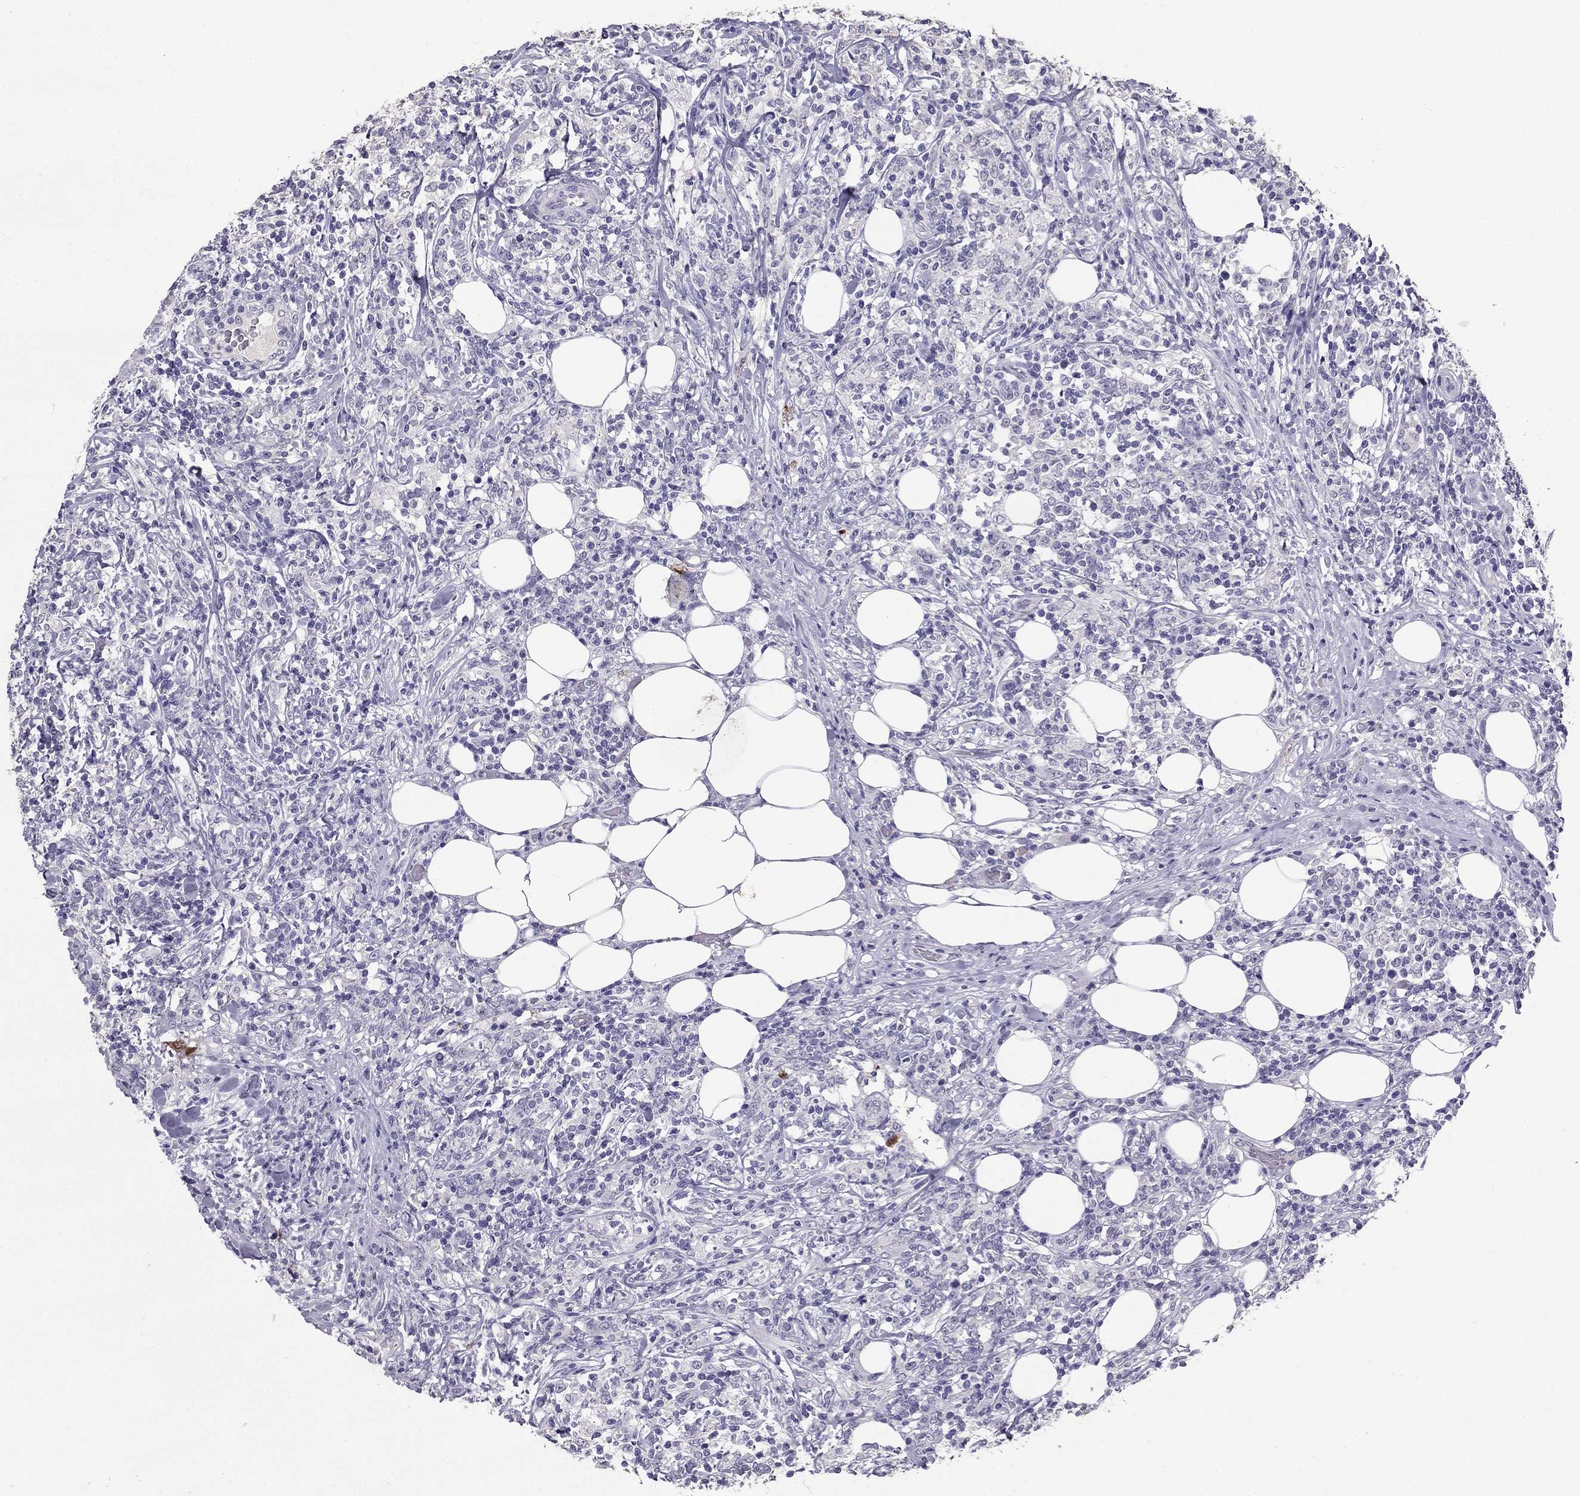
{"staining": {"intensity": "negative", "quantity": "none", "location": "none"}, "tissue": "lymphoma", "cell_type": "Tumor cells", "image_type": "cancer", "snomed": [{"axis": "morphology", "description": "Malignant lymphoma, non-Hodgkin's type, High grade"}, {"axis": "topography", "description": "Lymph node"}], "caption": "This is a histopathology image of immunohistochemistry staining of high-grade malignant lymphoma, non-Hodgkin's type, which shows no expression in tumor cells.", "gene": "SCG5", "patient": {"sex": "female", "age": 84}}